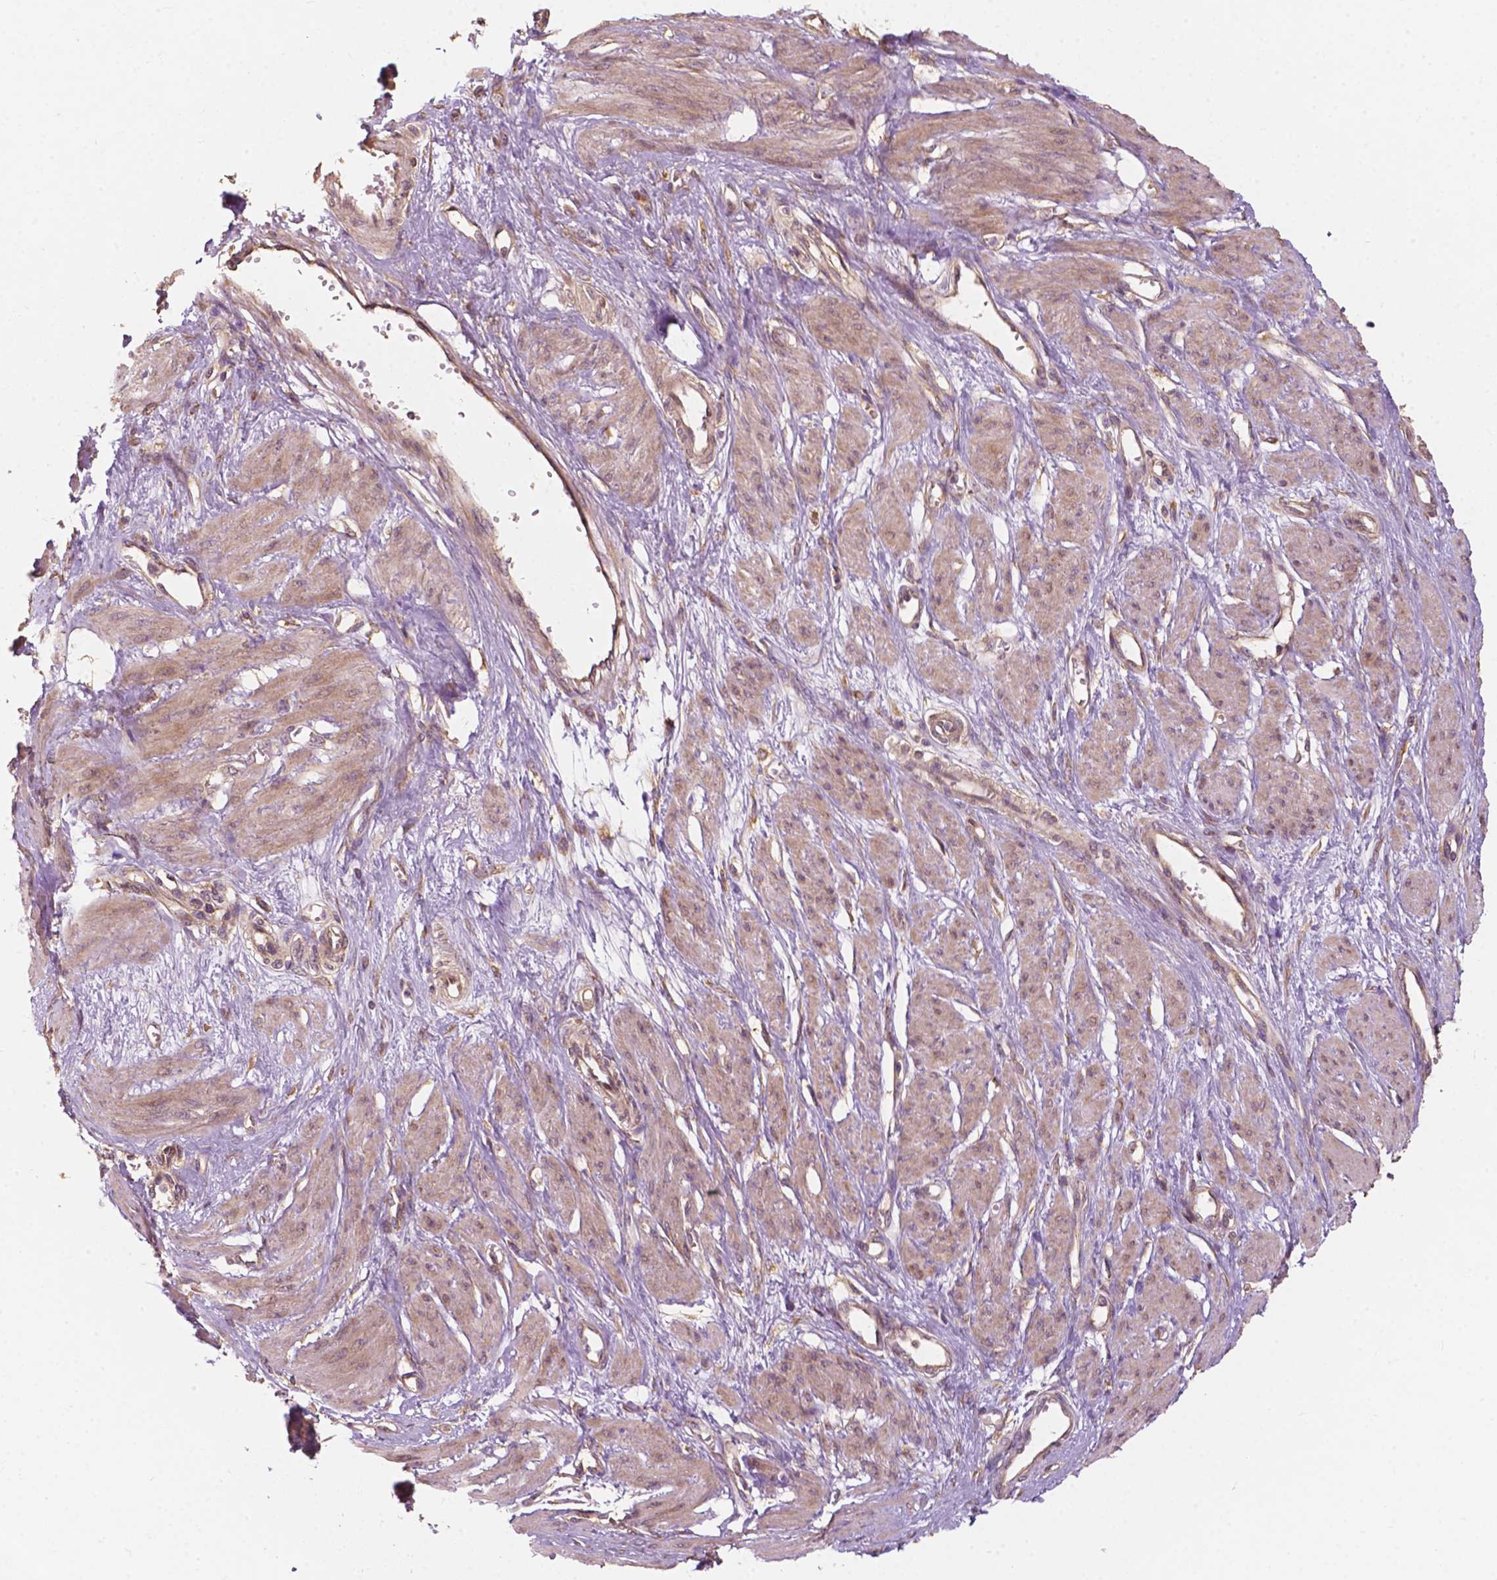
{"staining": {"intensity": "weak", "quantity": ">75%", "location": "cytoplasmic/membranous"}, "tissue": "smooth muscle", "cell_type": "Smooth muscle cells", "image_type": "normal", "snomed": [{"axis": "morphology", "description": "Normal tissue, NOS"}, {"axis": "topography", "description": "Smooth muscle"}, {"axis": "topography", "description": "Uterus"}], "caption": "Smooth muscle cells display low levels of weak cytoplasmic/membranous expression in about >75% of cells in normal smooth muscle.", "gene": "G3BP1", "patient": {"sex": "female", "age": 39}}